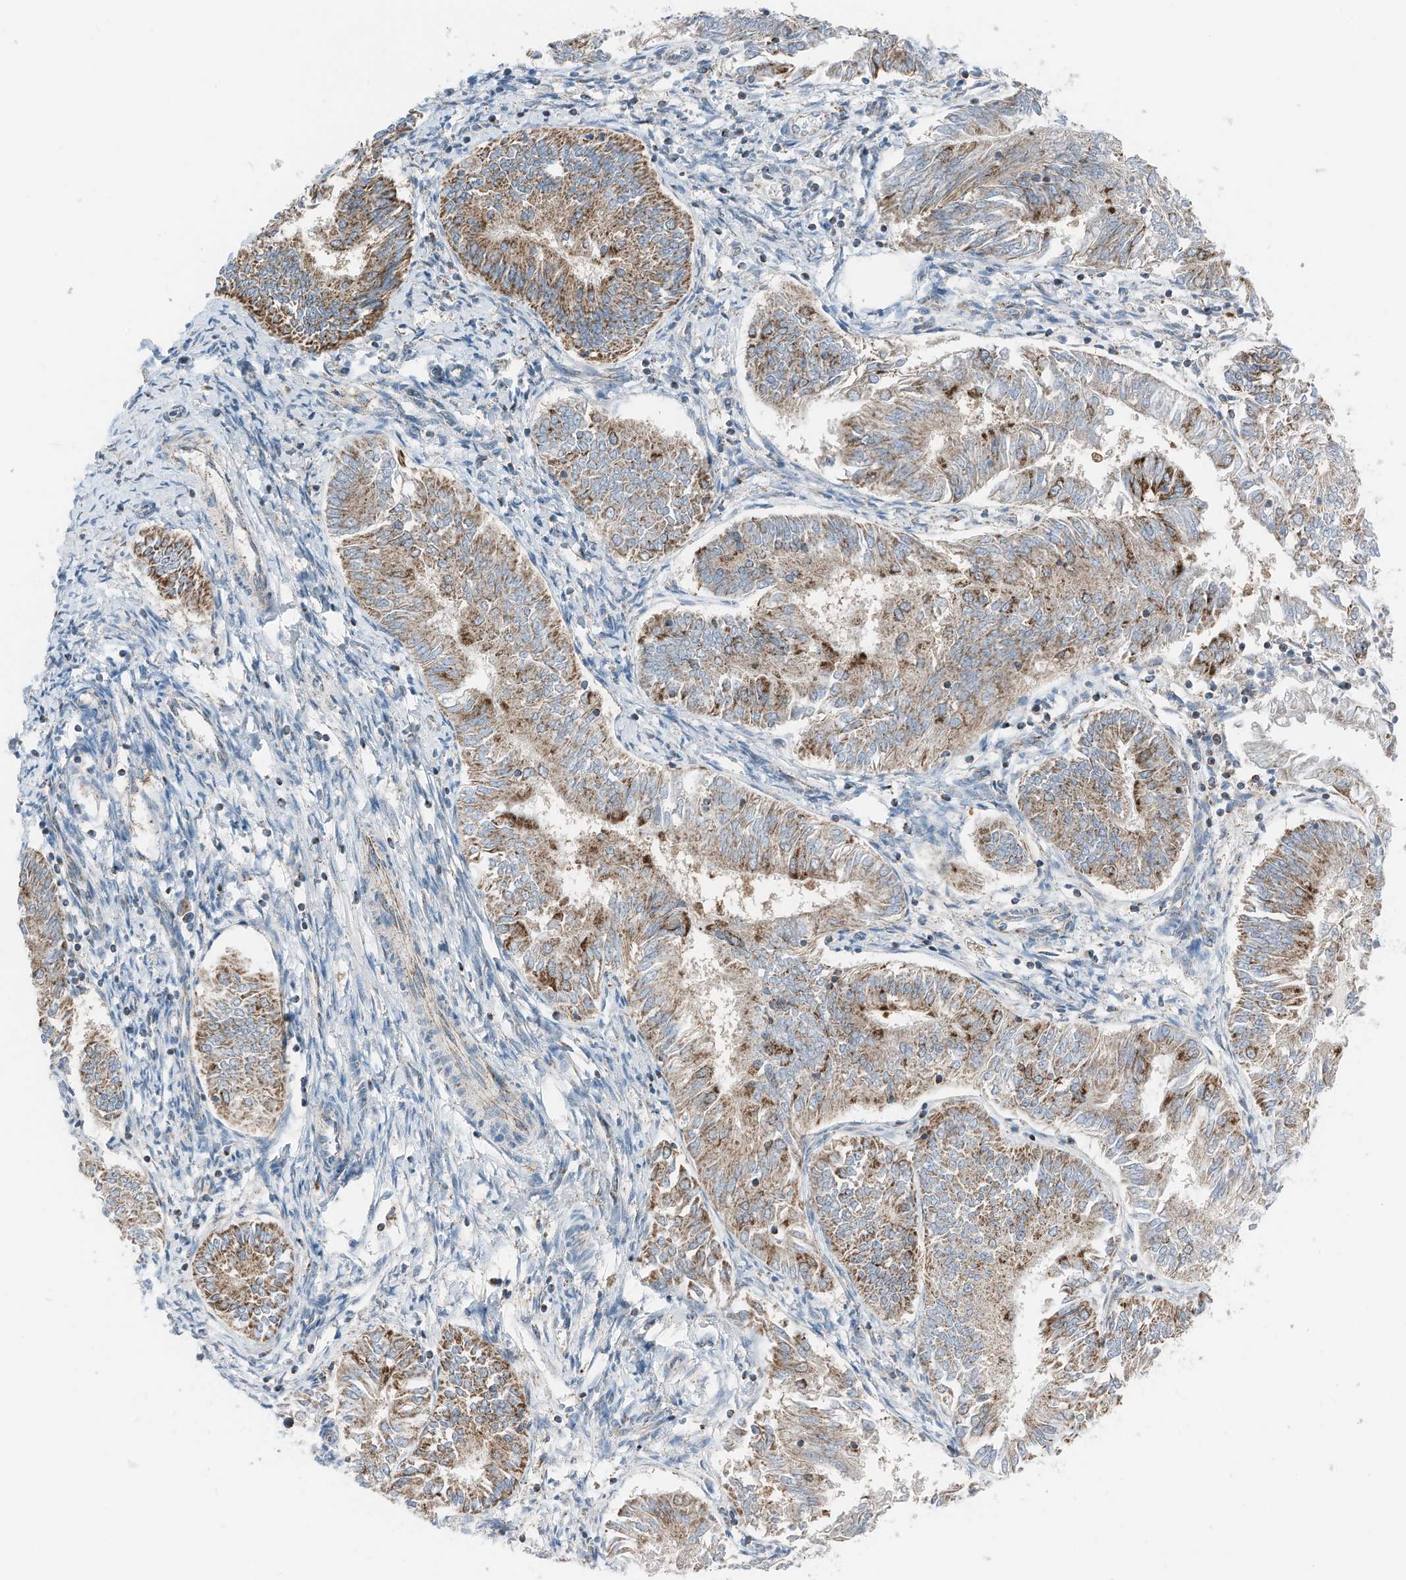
{"staining": {"intensity": "moderate", "quantity": ">75%", "location": "cytoplasmic/membranous"}, "tissue": "endometrial cancer", "cell_type": "Tumor cells", "image_type": "cancer", "snomed": [{"axis": "morphology", "description": "Adenocarcinoma, NOS"}, {"axis": "topography", "description": "Endometrium"}], "caption": "Moderate cytoplasmic/membranous protein positivity is identified in about >75% of tumor cells in endometrial cancer.", "gene": "RMND1", "patient": {"sex": "female", "age": 58}}